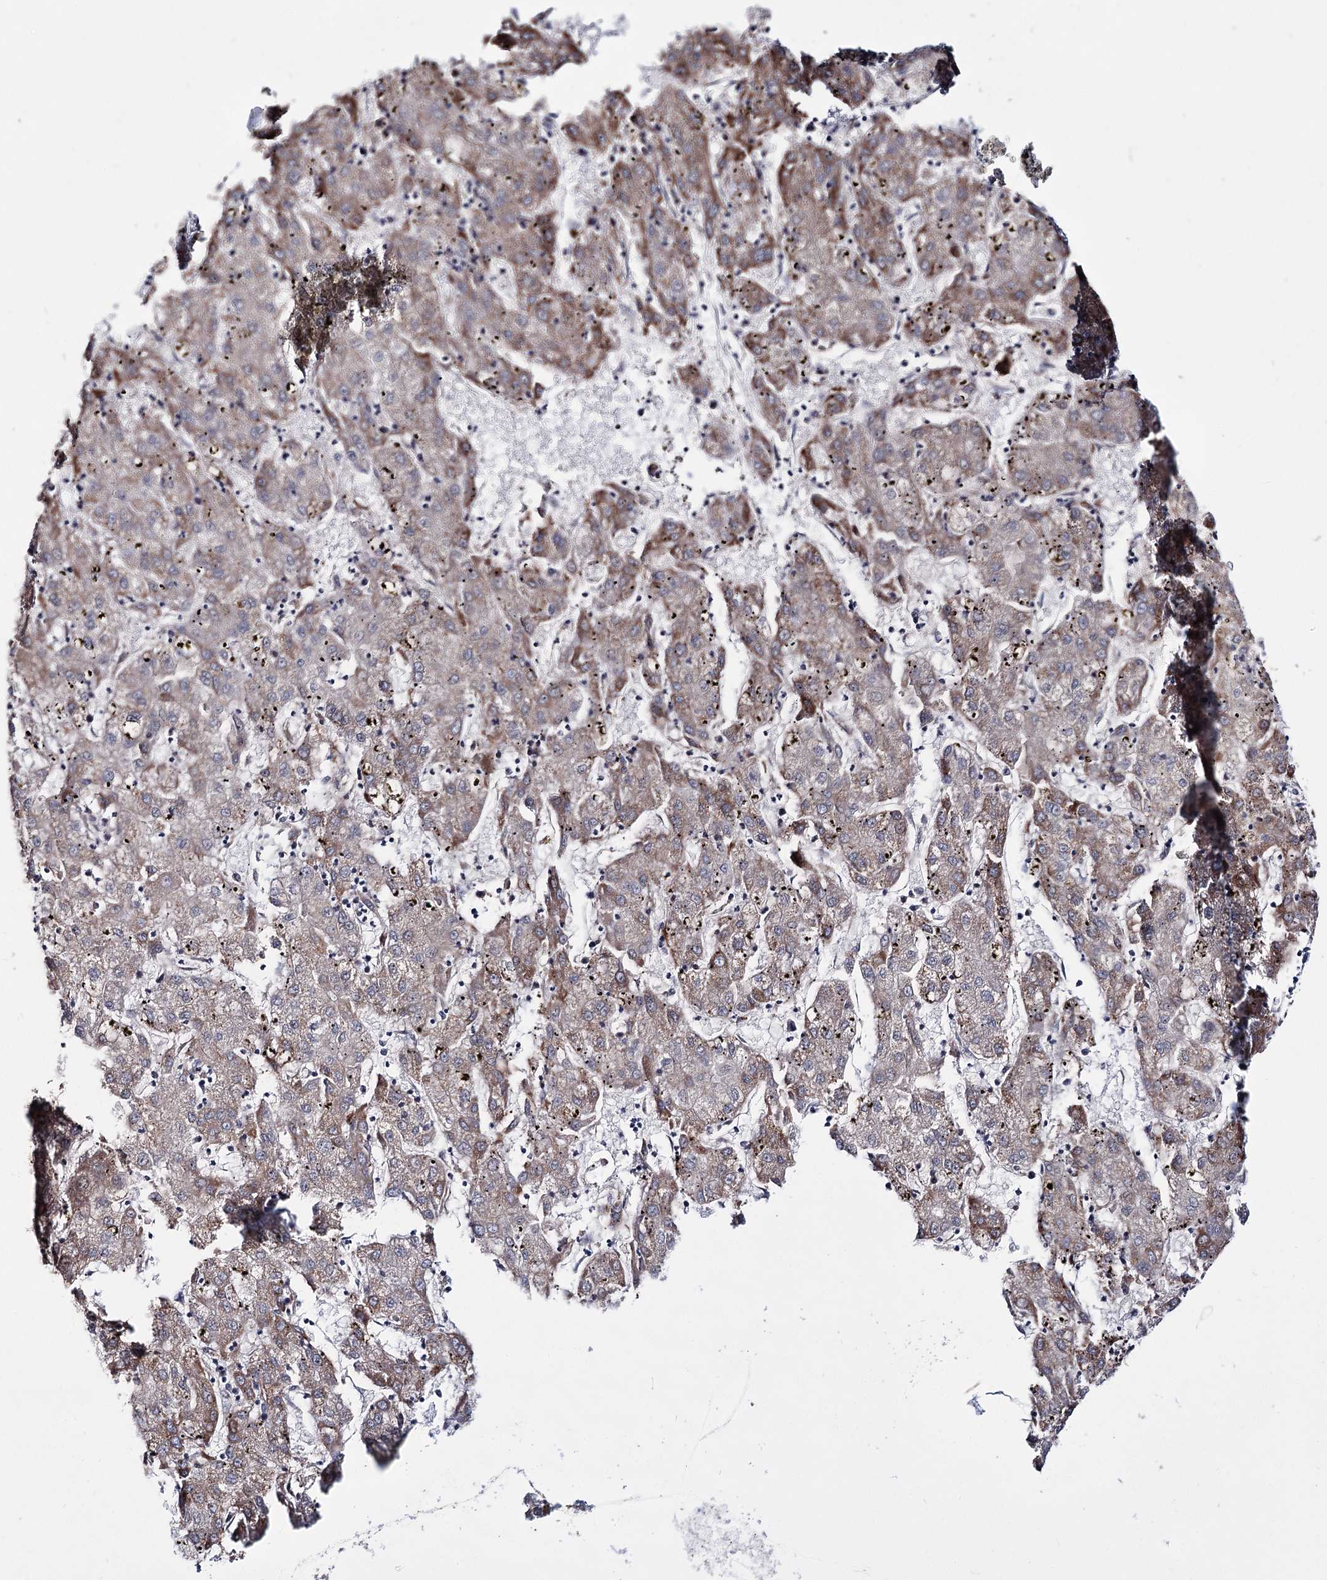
{"staining": {"intensity": "moderate", "quantity": ">75%", "location": "cytoplasmic/membranous"}, "tissue": "liver cancer", "cell_type": "Tumor cells", "image_type": "cancer", "snomed": [{"axis": "morphology", "description": "Carcinoma, Hepatocellular, NOS"}, {"axis": "topography", "description": "Liver"}], "caption": "Brown immunohistochemical staining in liver cancer shows moderate cytoplasmic/membranous positivity in approximately >75% of tumor cells.", "gene": "PPRC1", "patient": {"sex": "male", "age": 72}}